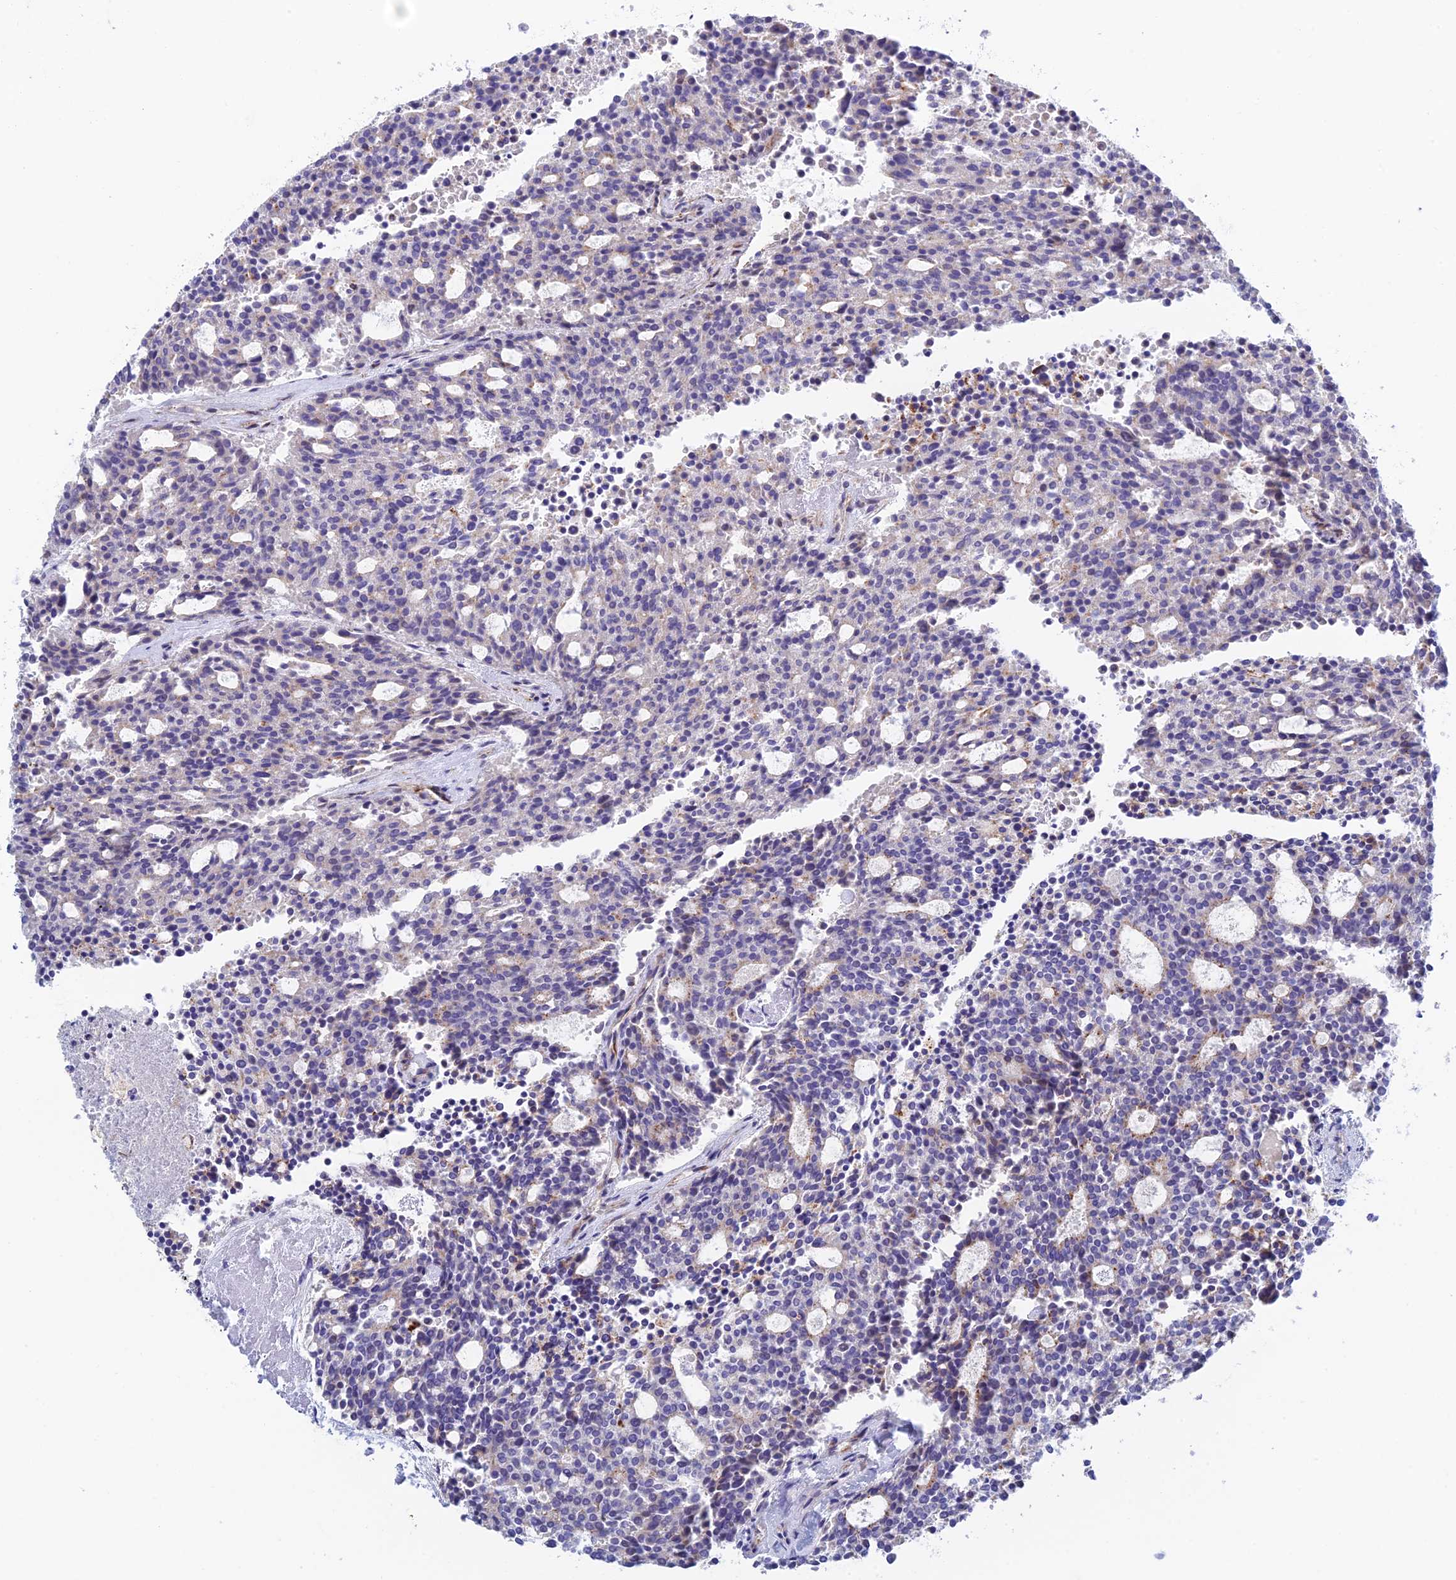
{"staining": {"intensity": "negative", "quantity": "none", "location": "none"}, "tissue": "carcinoid", "cell_type": "Tumor cells", "image_type": "cancer", "snomed": [{"axis": "morphology", "description": "Carcinoid, malignant, NOS"}, {"axis": "topography", "description": "Pancreas"}], "caption": "IHC histopathology image of carcinoid stained for a protein (brown), which displays no positivity in tumor cells.", "gene": "RPGRIP1L", "patient": {"sex": "female", "age": 54}}